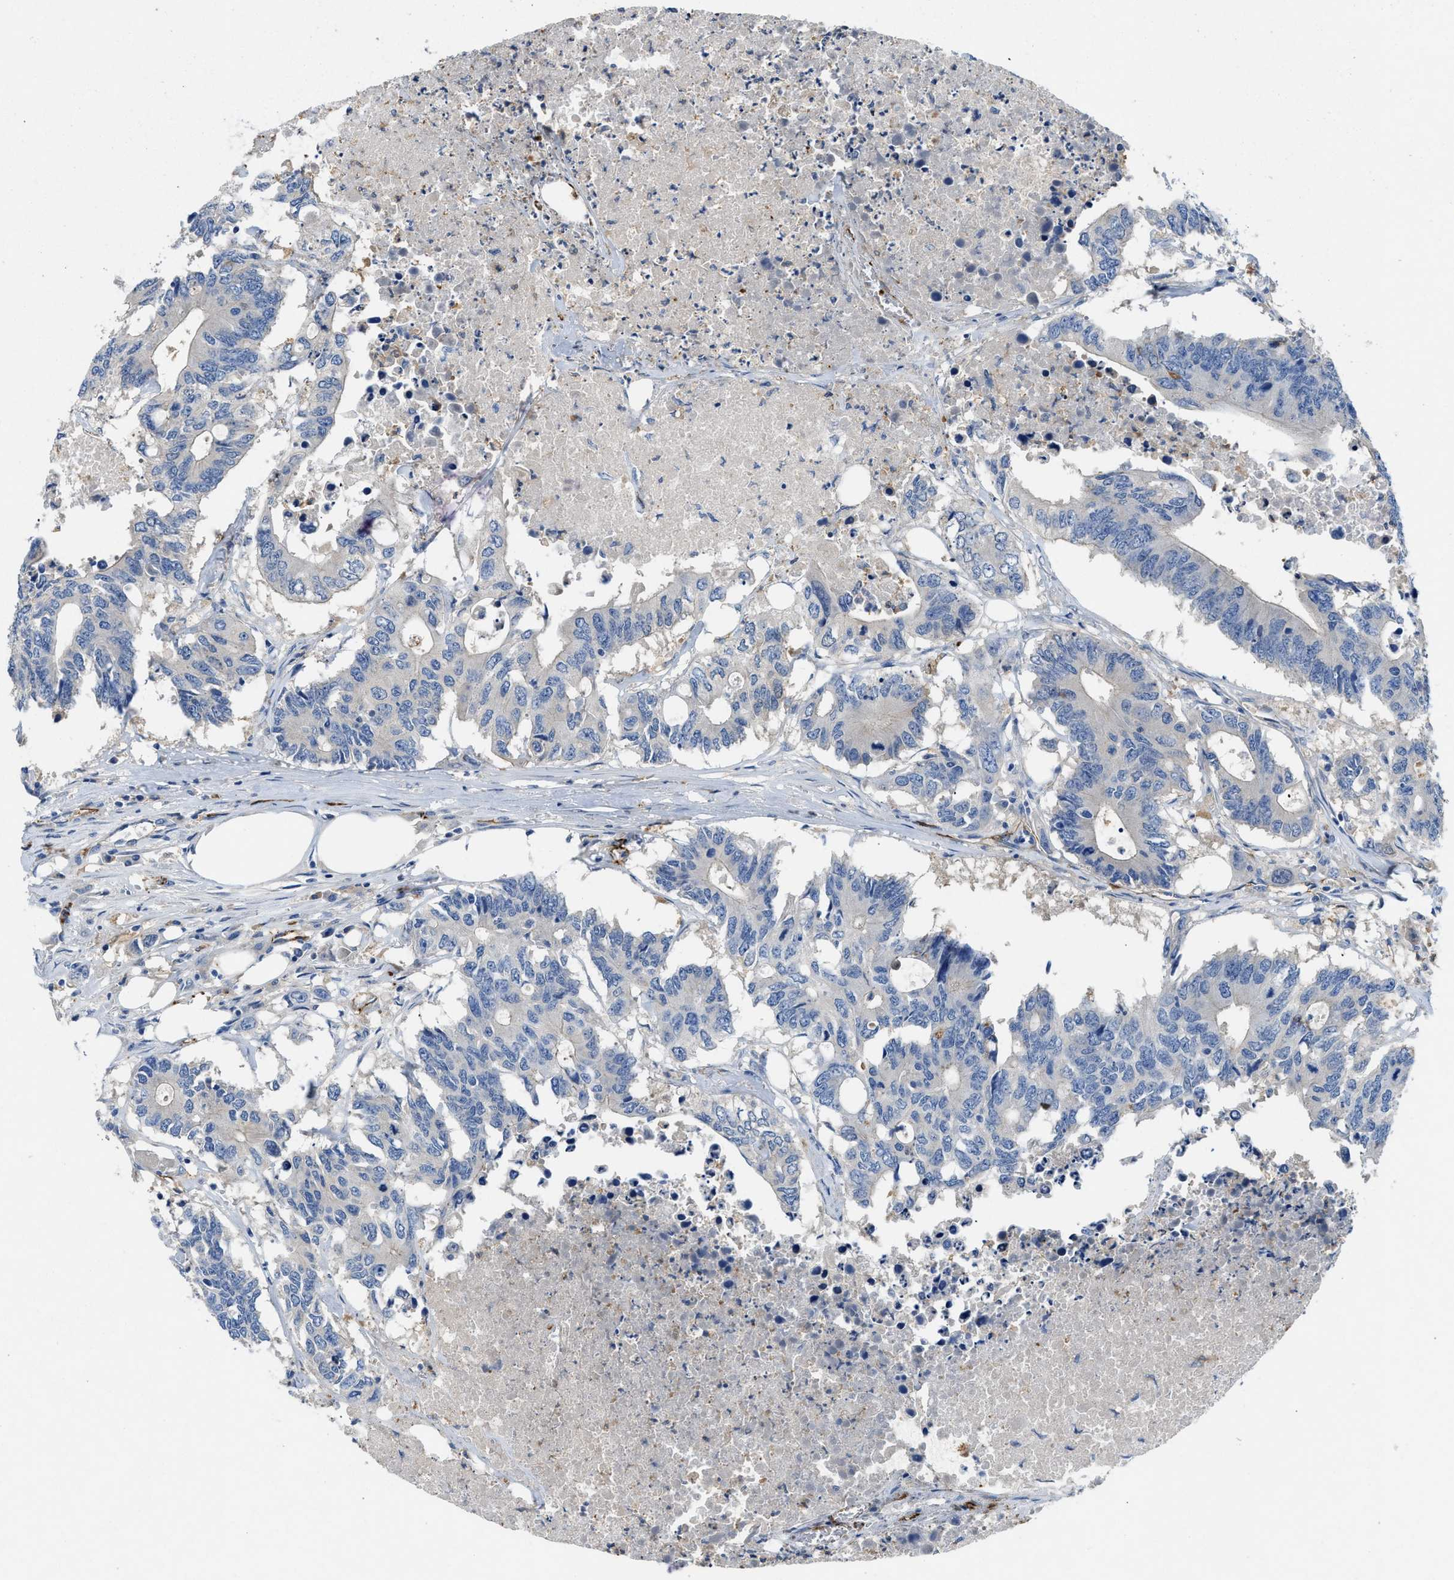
{"staining": {"intensity": "negative", "quantity": "none", "location": "none"}, "tissue": "colorectal cancer", "cell_type": "Tumor cells", "image_type": "cancer", "snomed": [{"axis": "morphology", "description": "Adenocarcinoma, NOS"}, {"axis": "topography", "description": "Colon"}], "caption": "Tumor cells are negative for brown protein staining in colorectal adenocarcinoma. The staining is performed using DAB brown chromogen with nuclei counter-stained in using hematoxylin.", "gene": "SPEG", "patient": {"sex": "male", "age": 71}}